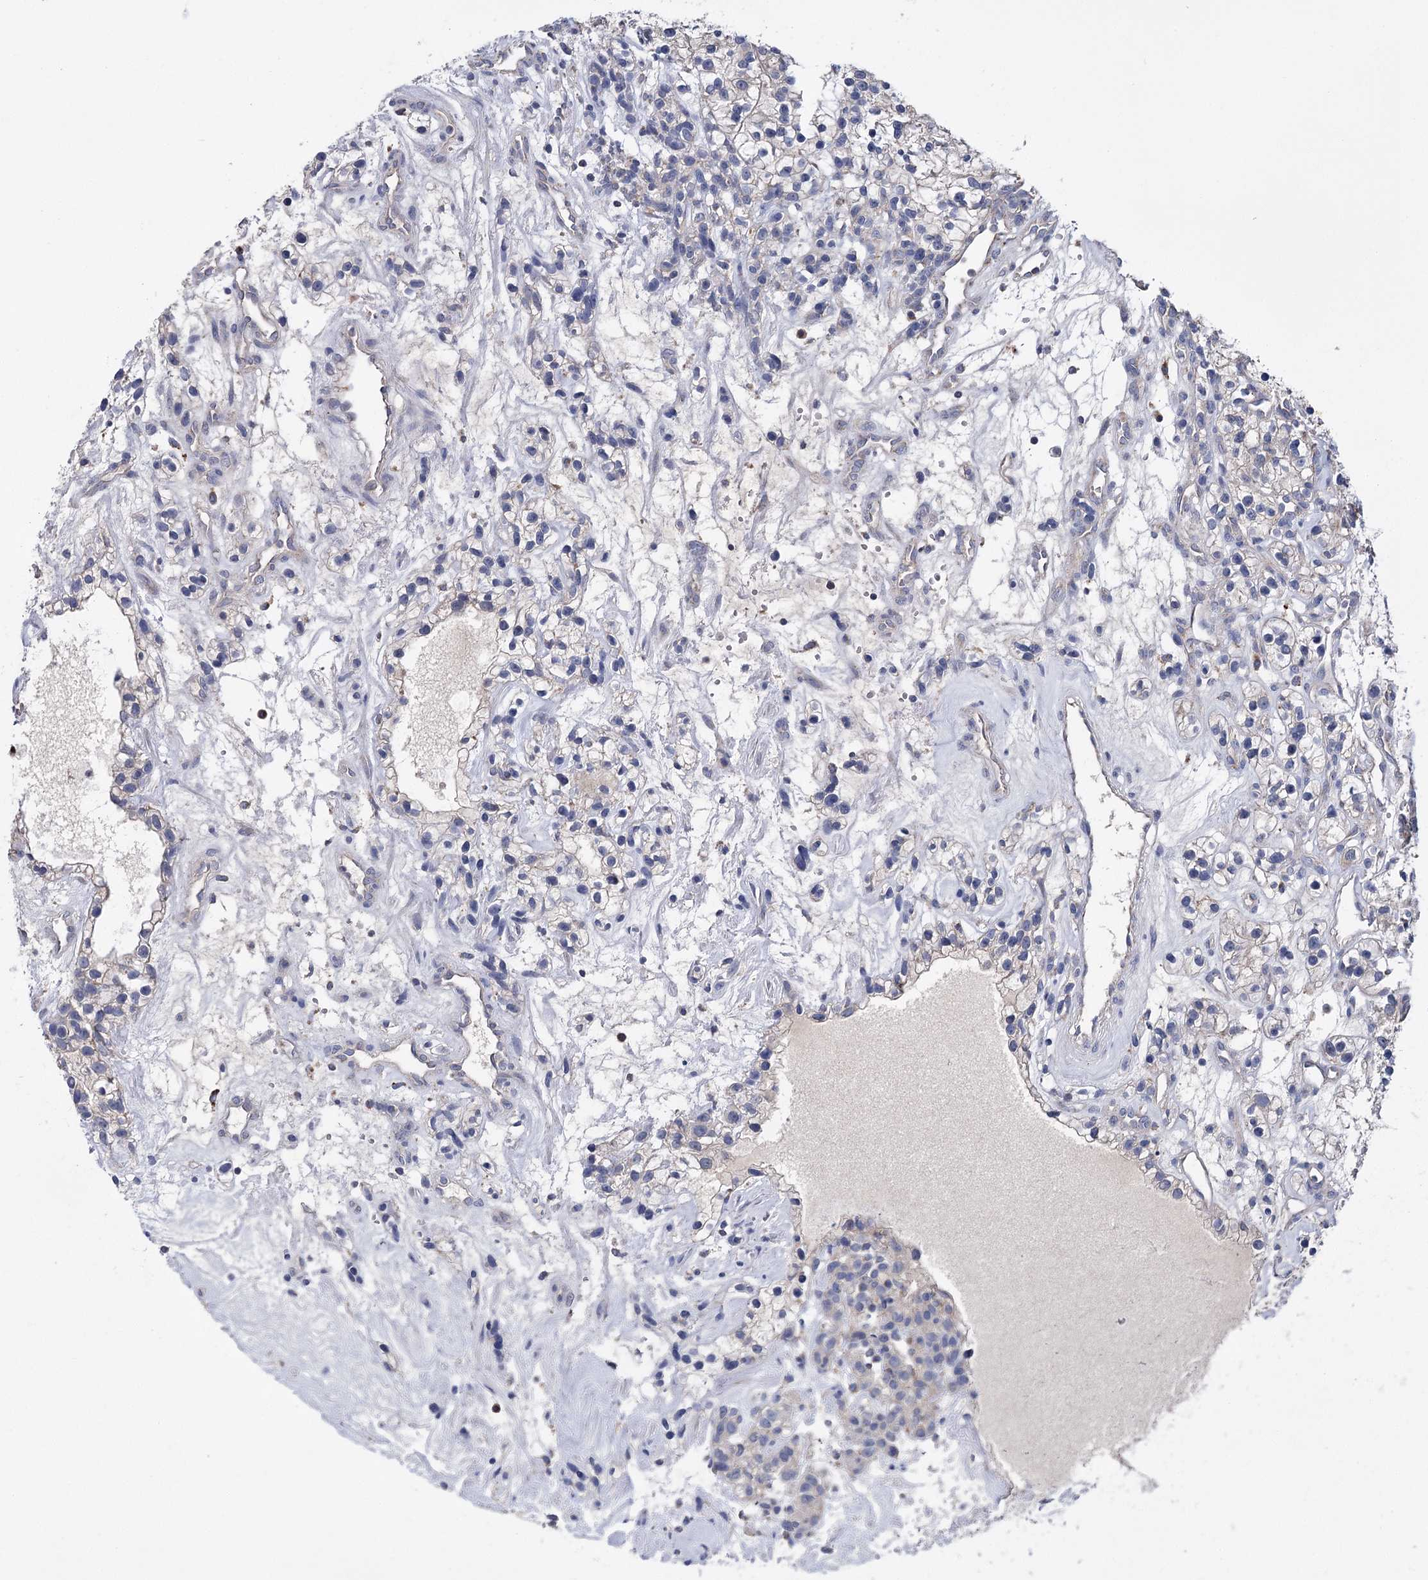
{"staining": {"intensity": "negative", "quantity": "none", "location": "none"}, "tissue": "renal cancer", "cell_type": "Tumor cells", "image_type": "cancer", "snomed": [{"axis": "morphology", "description": "Adenocarcinoma, NOS"}, {"axis": "topography", "description": "Kidney"}], "caption": "Immunohistochemical staining of human adenocarcinoma (renal) exhibits no significant expression in tumor cells.", "gene": "ANKRD16", "patient": {"sex": "female", "age": 57}}